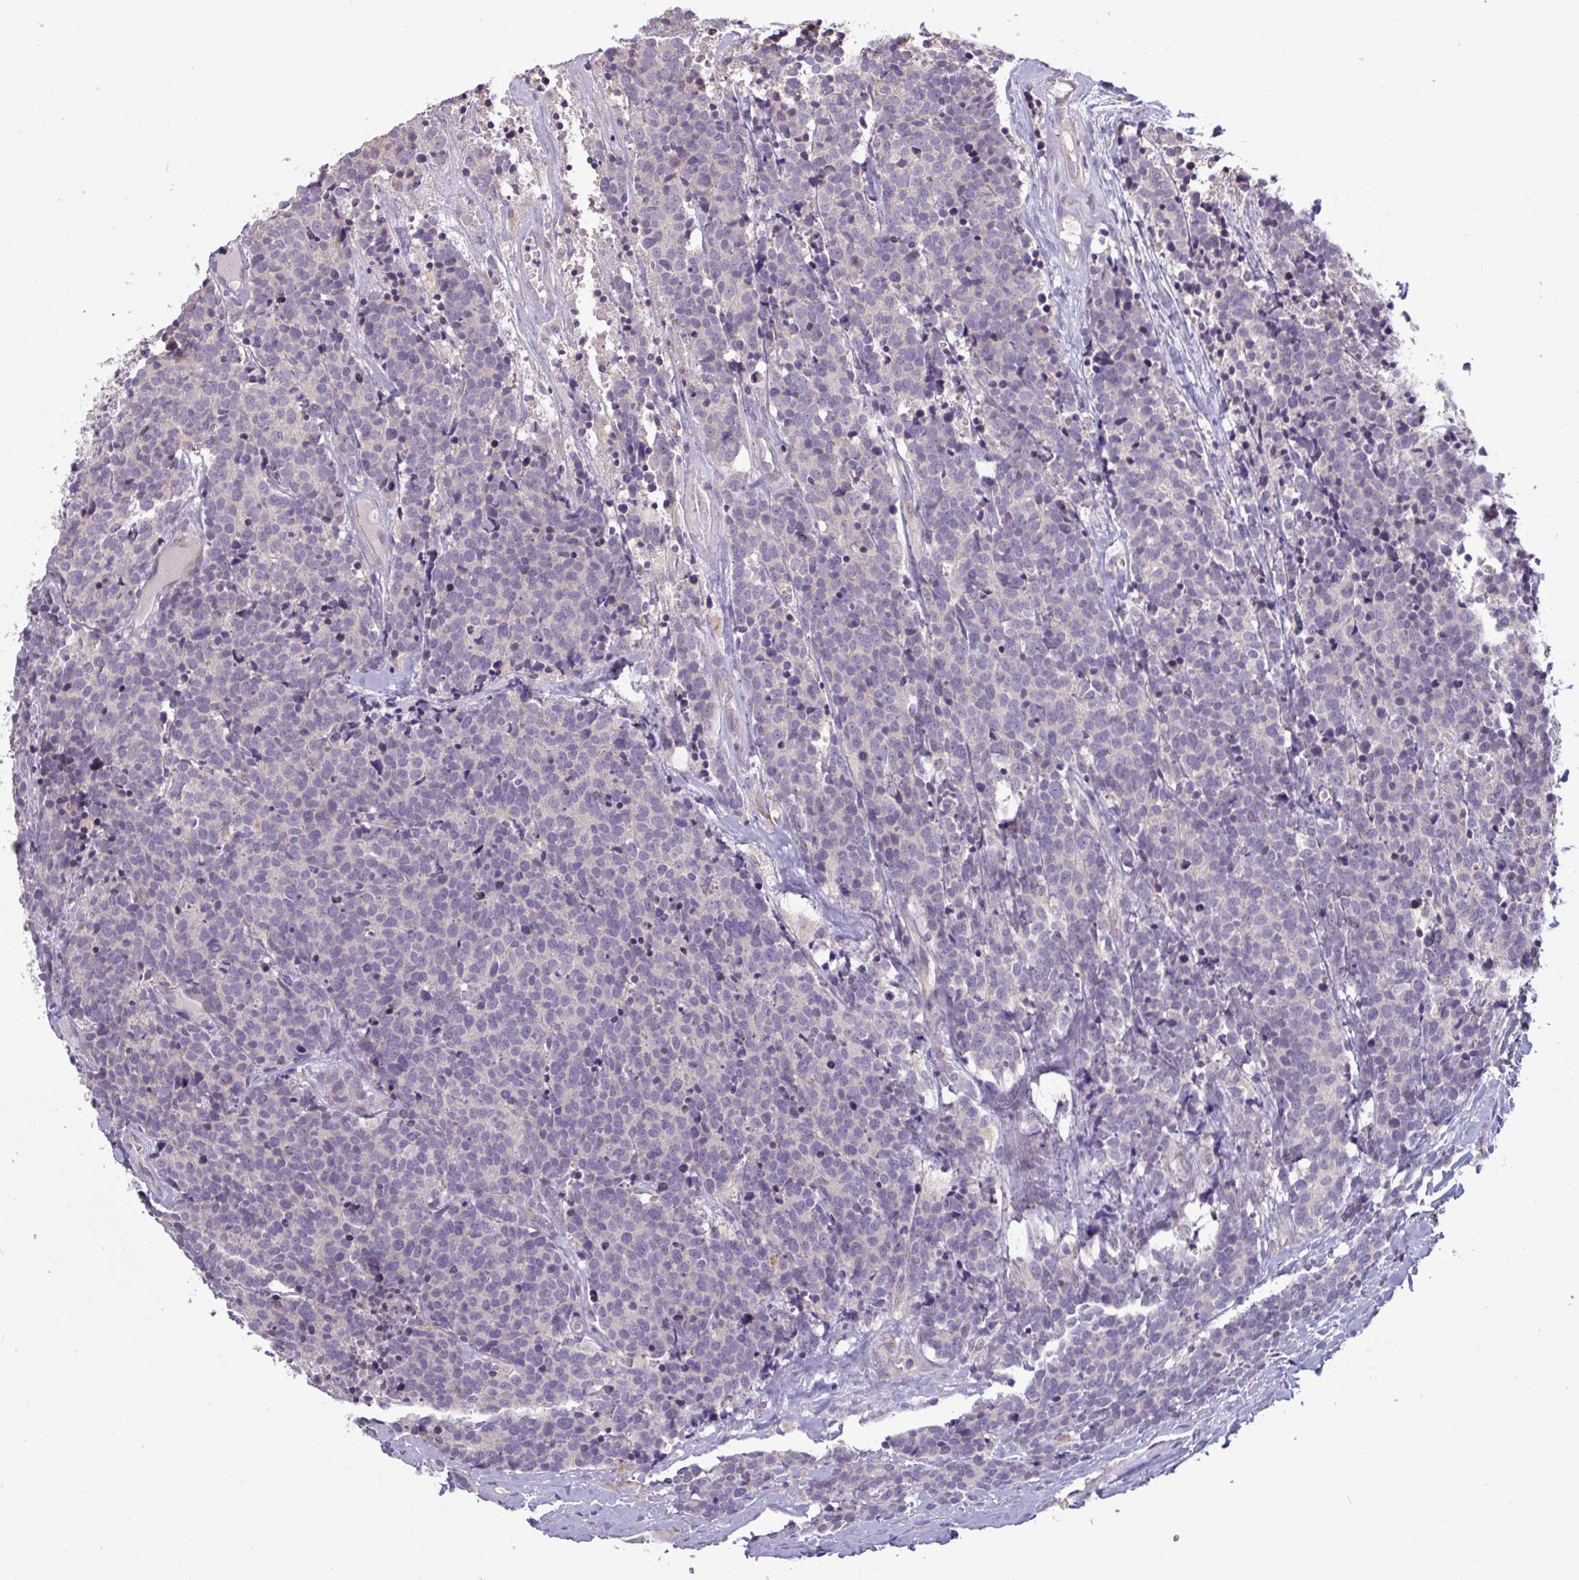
{"staining": {"intensity": "negative", "quantity": "none", "location": "none"}, "tissue": "carcinoid", "cell_type": "Tumor cells", "image_type": "cancer", "snomed": [{"axis": "morphology", "description": "Carcinoid, malignant, NOS"}, {"axis": "topography", "description": "Skin"}], "caption": "The histopathology image shows no significant staining in tumor cells of malignant carcinoid.", "gene": "CD1E", "patient": {"sex": "female", "age": 79}}